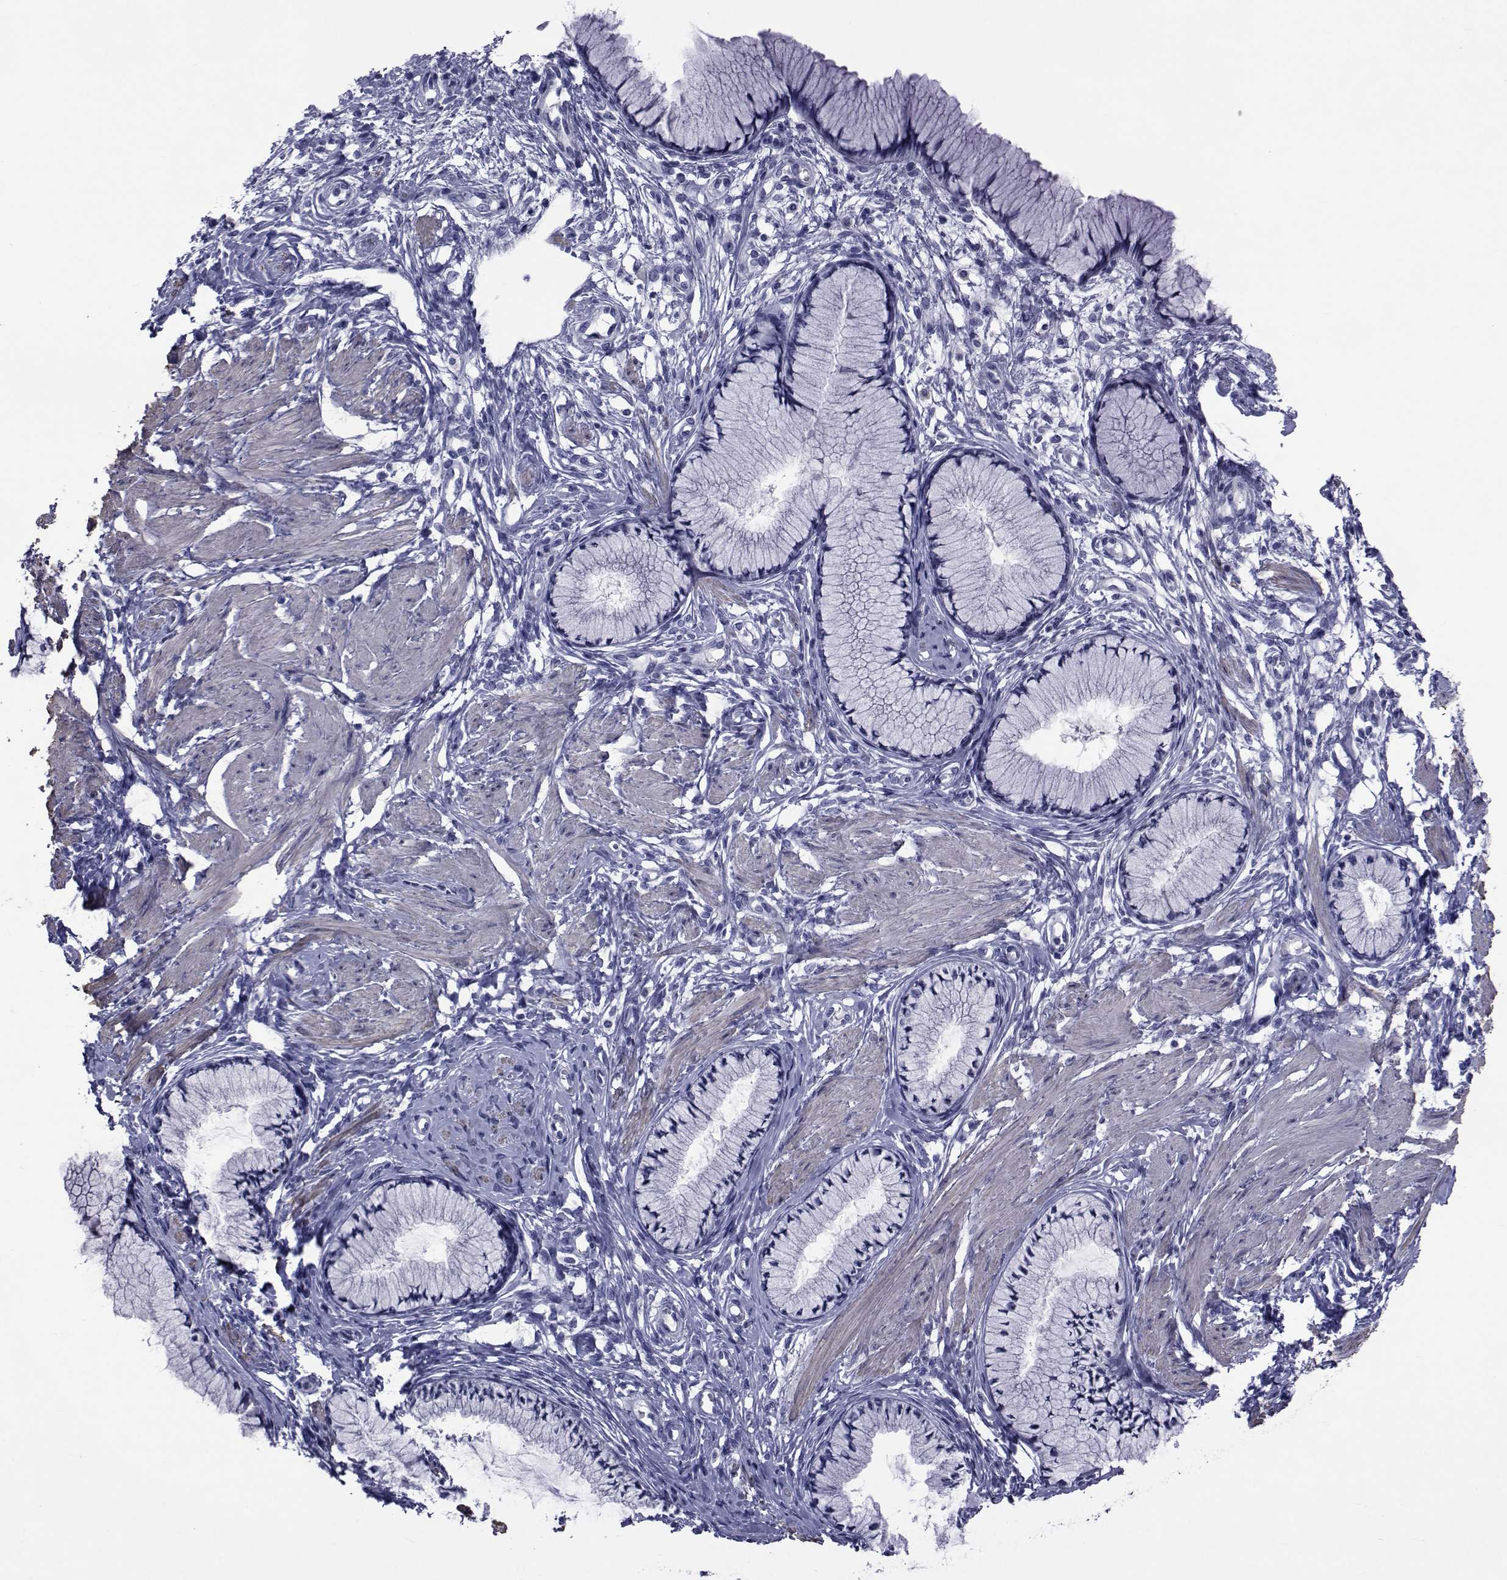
{"staining": {"intensity": "negative", "quantity": "none", "location": "none"}, "tissue": "cervix", "cell_type": "Glandular cells", "image_type": "normal", "snomed": [{"axis": "morphology", "description": "Normal tissue, NOS"}, {"axis": "topography", "description": "Cervix"}], "caption": "A micrograph of cervix stained for a protein demonstrates no brown staining in glandular cells.", "gene": "GKAP1", "patient": {"sex": "female", "age": 37}}